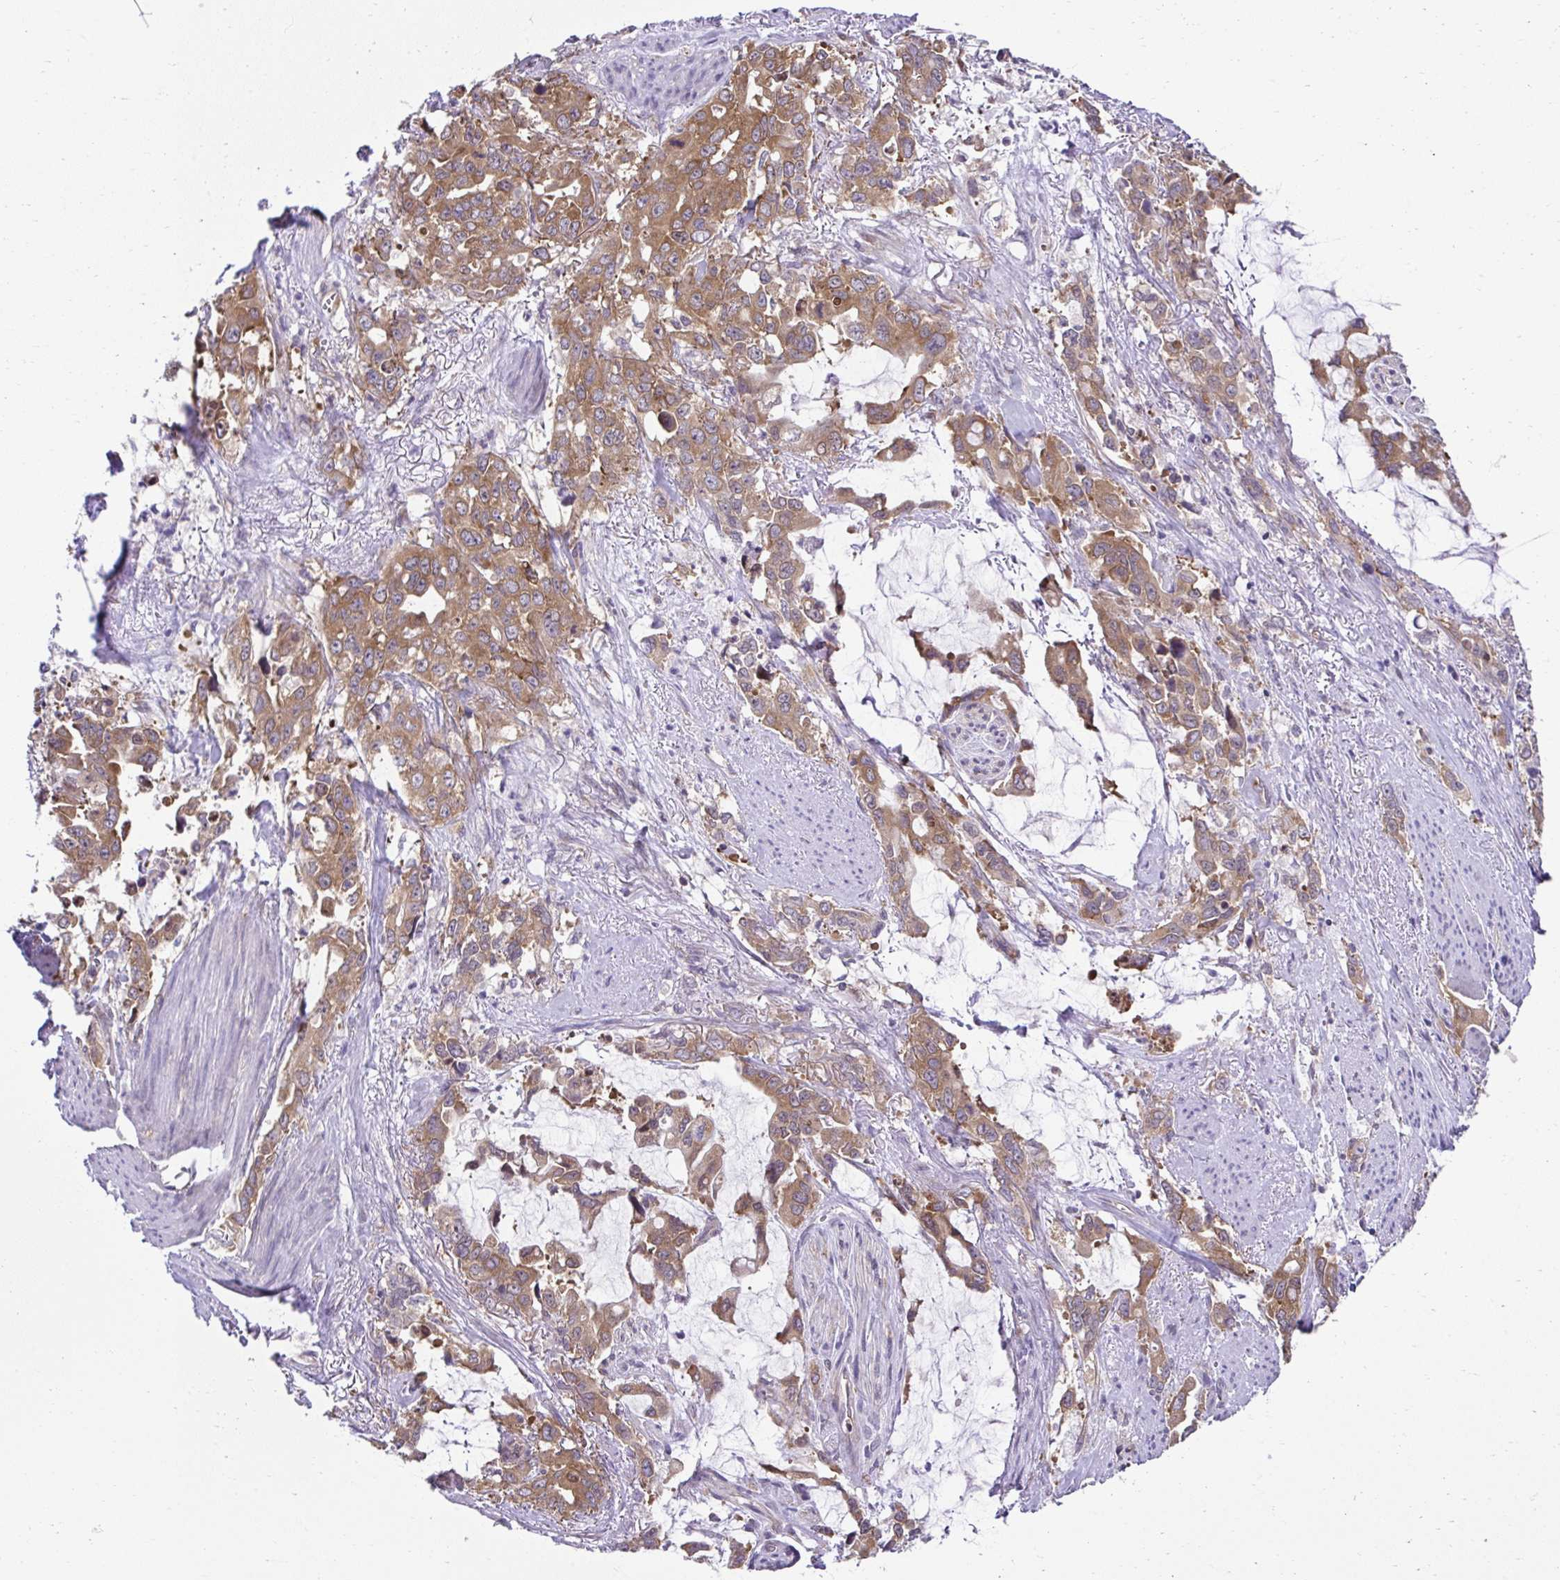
{"staining": {"intensity": "moderate", "quantity": ">75%", "location": "cytoplasmic/membranous"}, "tissue": "stomach cancer", "cell_type": "Tumor cells", "image_type": "cancer", "snomed": [{"axis": "morphology", "description": "Adenocarcinoma, NOS"}, {"axis": "topography", "description": "Stomach, upper"}], "caption": "Immunohistochemistry (IHC) photomicrograph of stomach adenocarcinoma stained for a protein (brown), which shows medium levels of moderate cytoplasmic/membranous staining in about >75% of tumor cells.", "gene": "RPS7", "patient": {"sex": "male", "age": 85}}